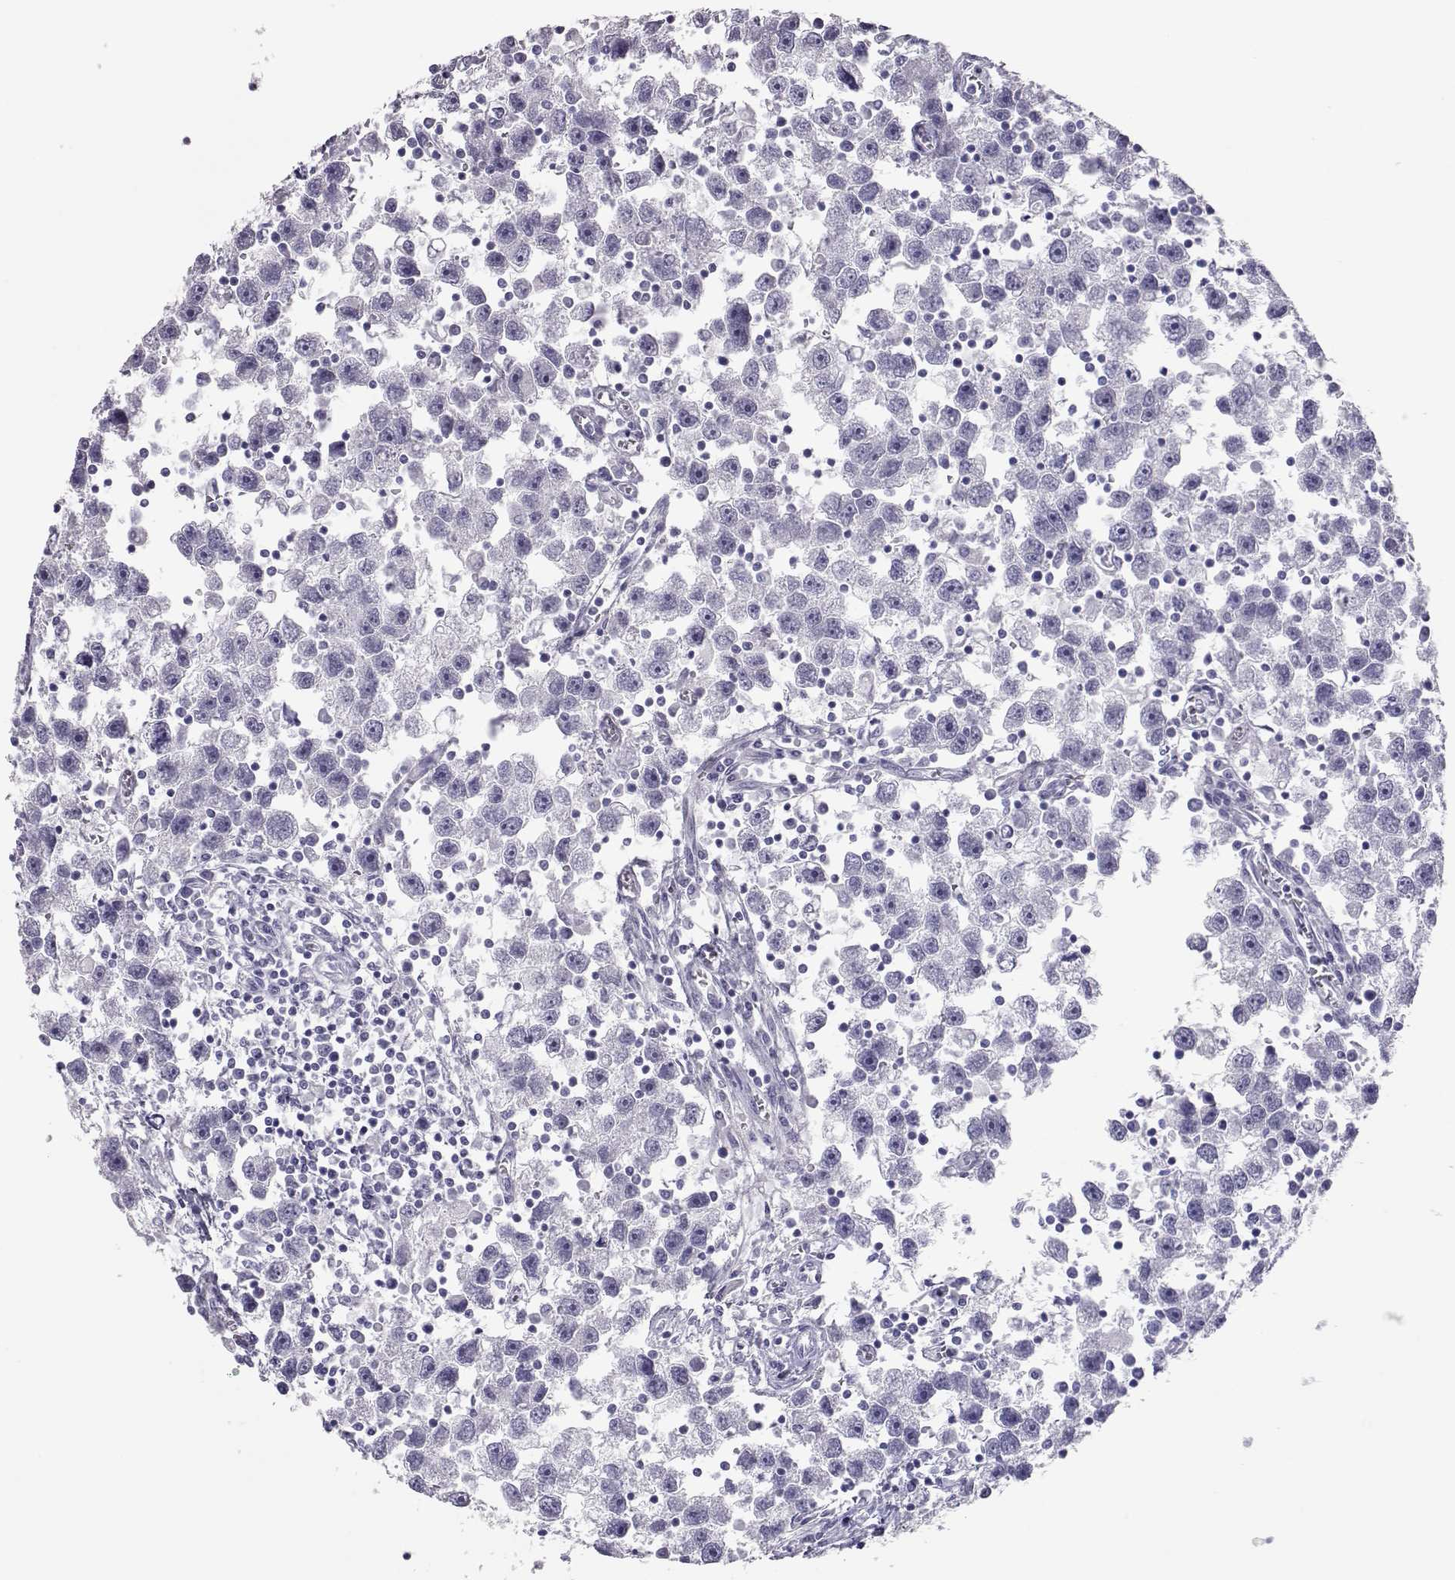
{"staining": {"intensity": "negative", "quantity": "none", "location": "none"}, "tissue": "testis cancer", "cell_type": "Tumor cells", "image_type": "cancer", "snomed": [{"axis": "morphology", "description": "Seminoma, NOS"}, {"axis": "topography", "description": "Testis"}], "caption": "A high-resolution photomicrograph shows immunohistochemistry staining of testis seminoma, which exhibits no significant positivity in tumor cells. Nuclei are stained in blue.", "gene": "PMCH", "patient": {"sex": "male", "age": 30}}